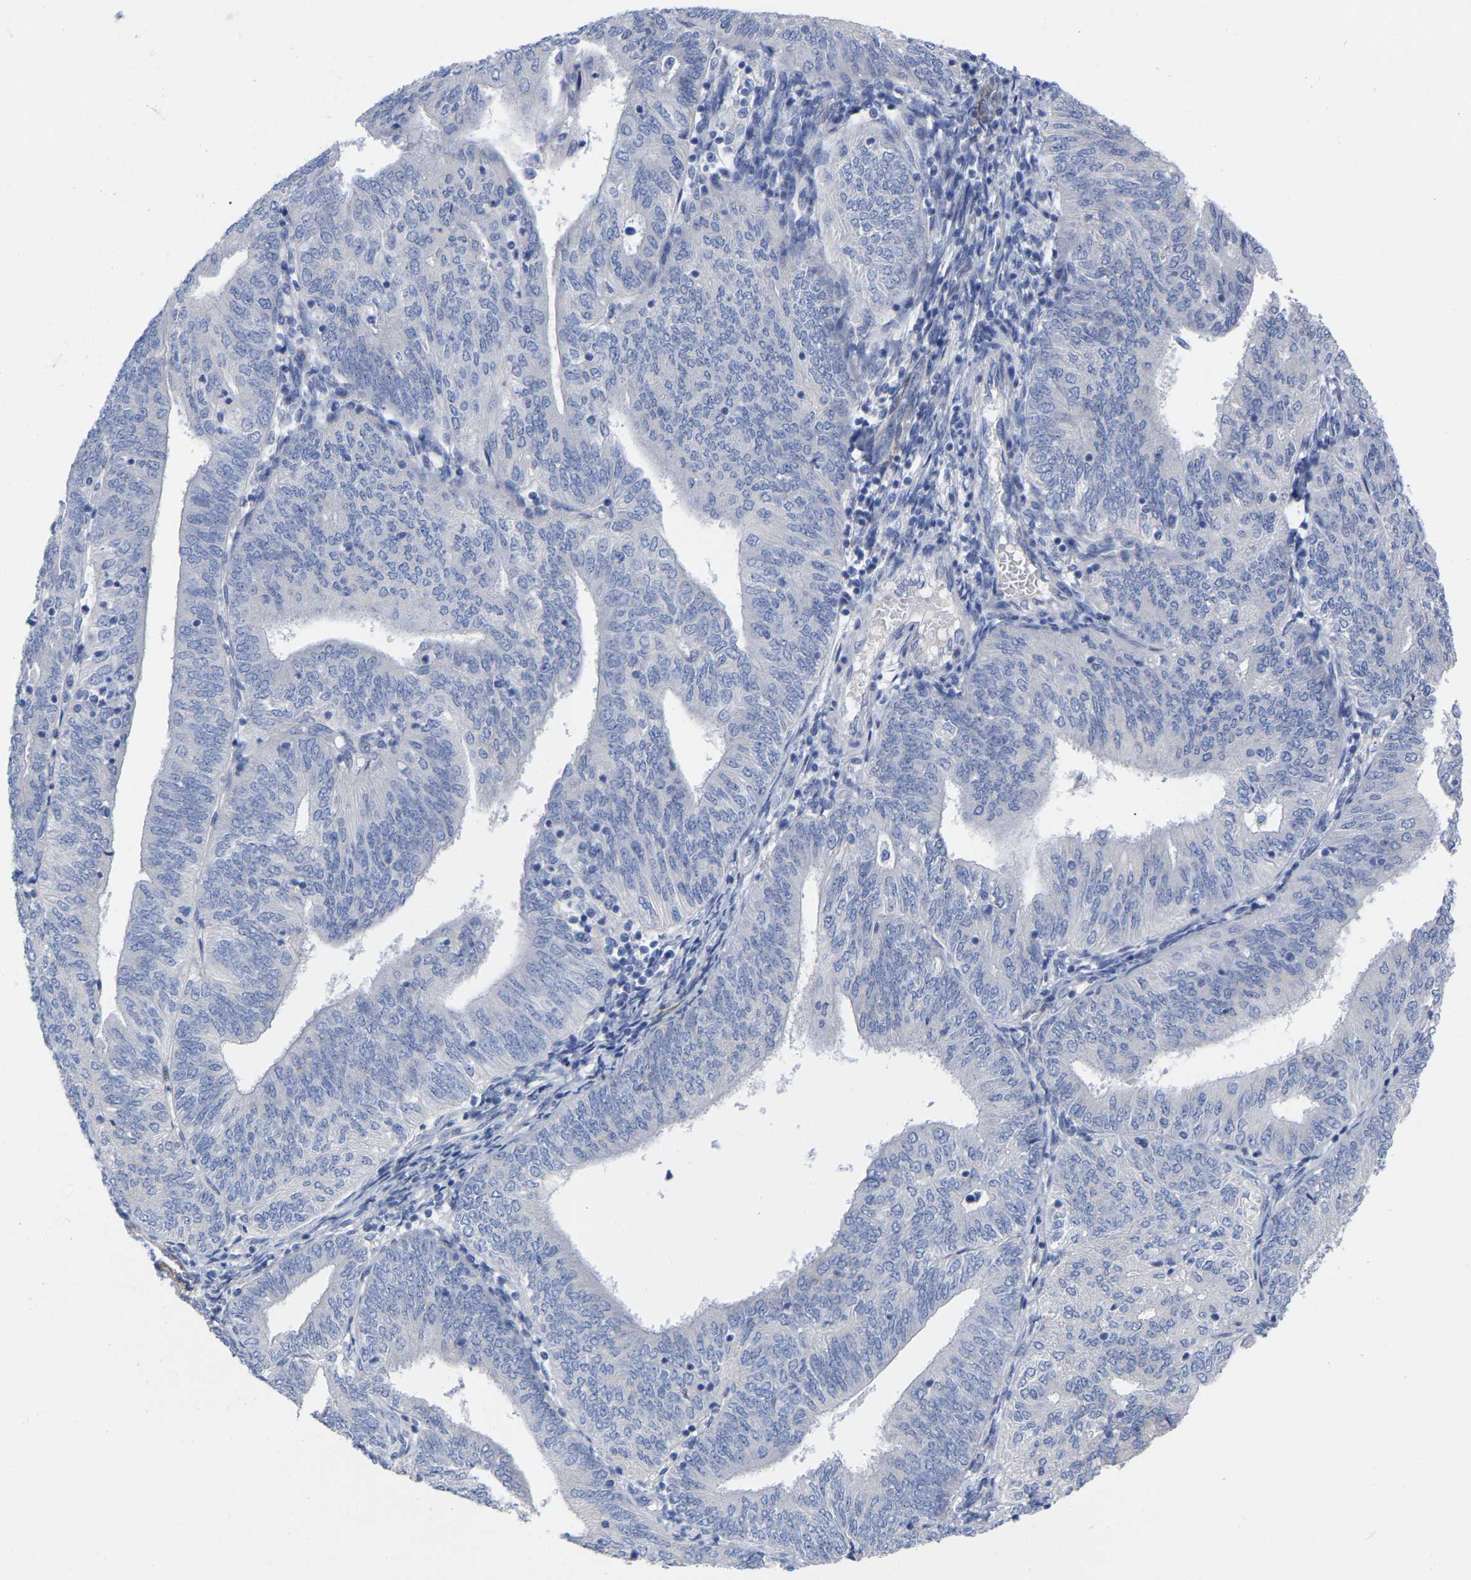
{"staining": {"intensity": "negative", "quantity": "none", "location": "none"}, "tissue": "endometrial cancer", "cell_type": "Tumor cells", "image_type": "cancer", "snomed": [{"axis": "morphology", "description": "Adenocarcinoma, NOS"}, {"axis": "topography", "description": "Endometrium"}], "caption": "The photomicrograph displays no significant positivity in tumor cells of adenocarcinoma (endometrial).", "gene": "HAPLN1", "patient": {"sex": "female", "age": 58}}